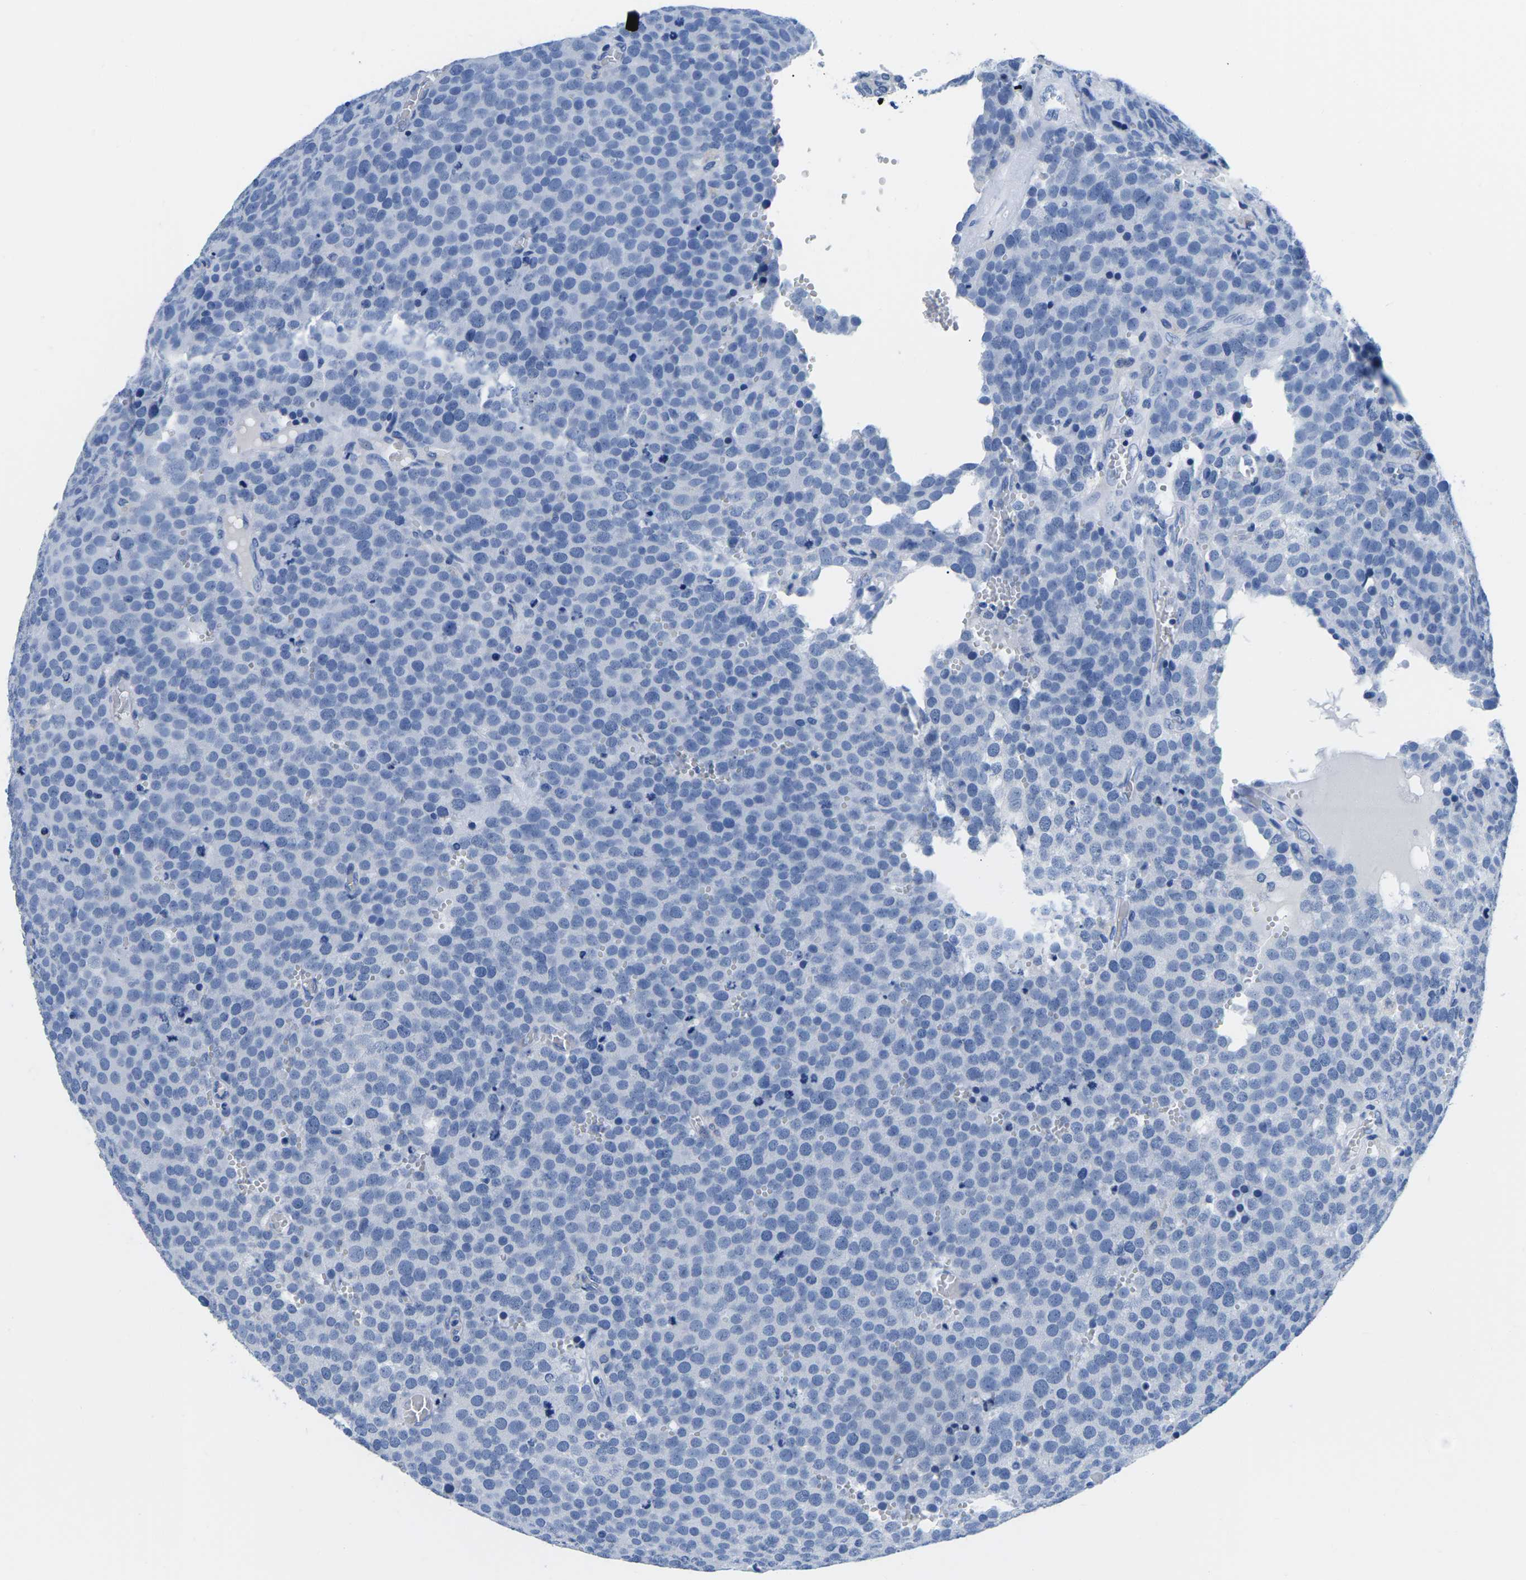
{"staining": {"intensity": "negative", "quantity": "none", "location": "none"}, "tissue": "testis cancer", "cell_type": "Tumor cells", "image_type": "cancer", "snomed": [{"axis": "morphology", "description": "Normal tissue, NOS"}, {"axis": "morphology", "description": "Seminoma, NOS"}, {"axis": "topography", "description": "Testis"}], "caption": "Immunohistochemistry photomicrograph of human testis seminoma stained for a protein (brown), which demonstrates no expression in tumor cells. Brightfield microscopy of immunohistochemistry (IHC) stained with DAB (3,3'-diaminobenzidine) (brown) and hematoxylin (blue), captured at high magnification.", "gene": "CYP1A2", "patient": {"sex": "male", "age": 71}}